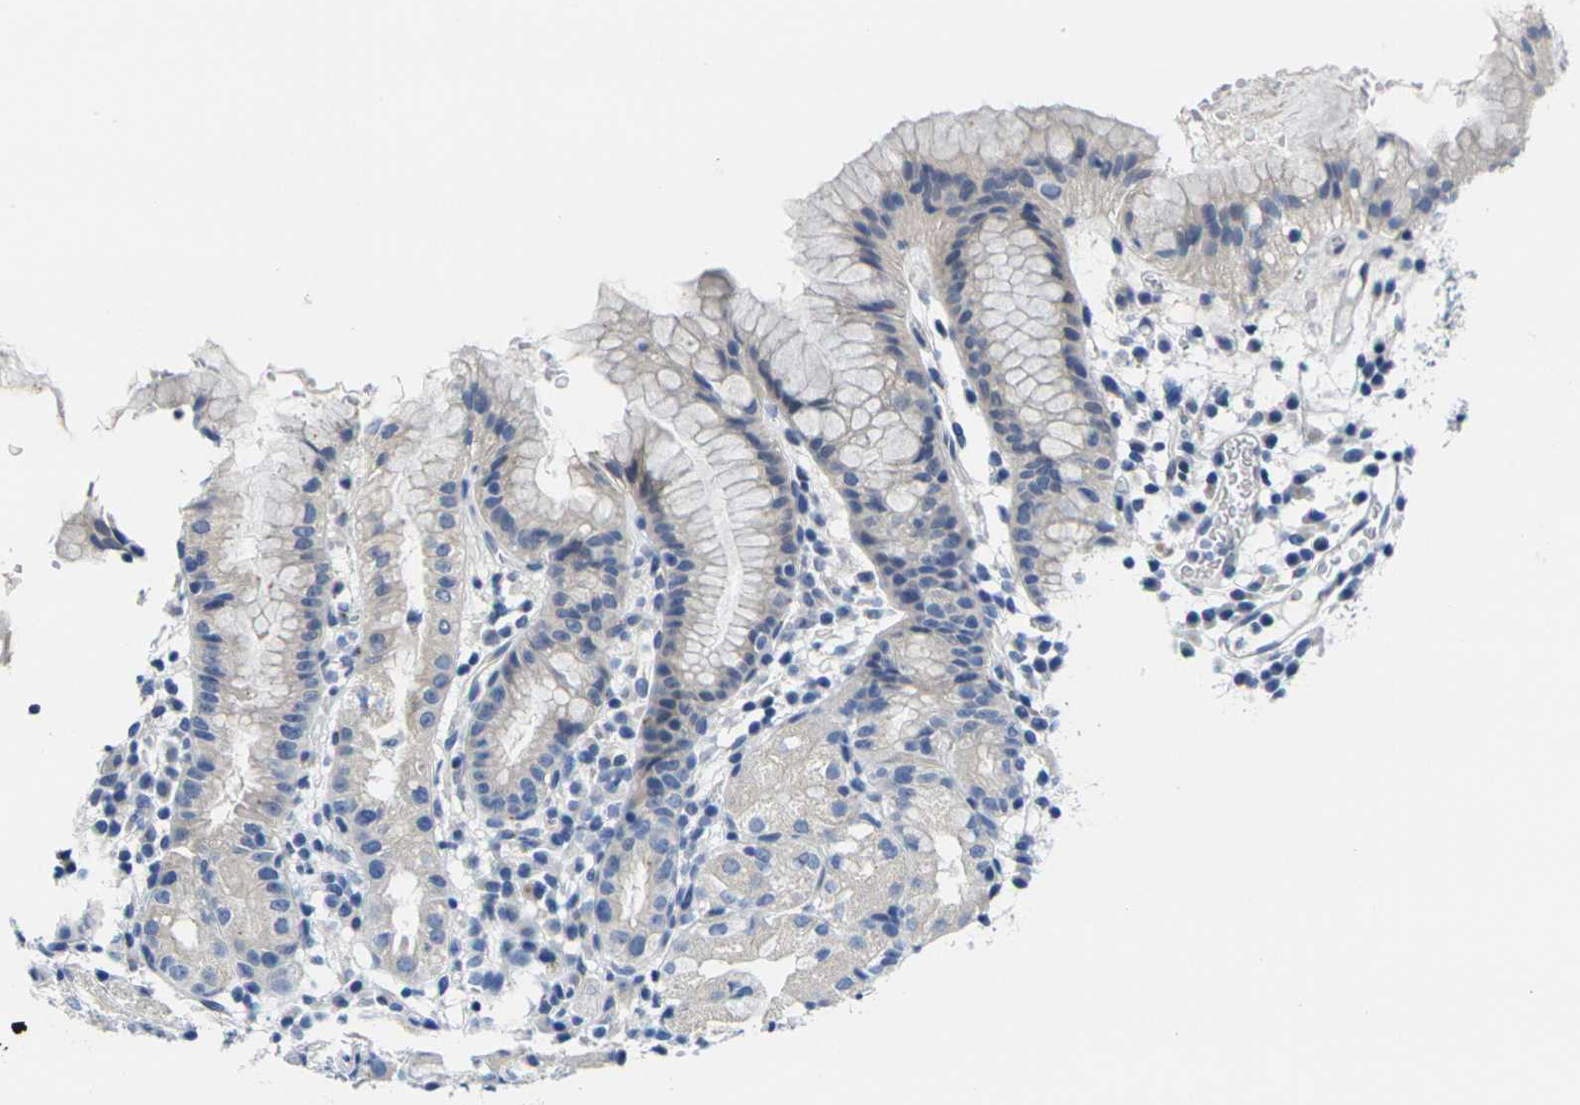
{"staining": {"intensity": "moderate", "quantity": "<25%", "location": "cytoplasmic/membranous"}, "tissue": "stomach", "cell_type": "Glandular cells", "image_type": "normal", "snomed": [{"axis": "morphology", "description": "Normal tissue, NOS"}, {"axis": "topography", "description": "Stomach"}, {"axis": "topography", "description": "Stomach, lower"}], "caption": "Immunohistochemistry histopathology image of normal human stomach stained for a protein (brown), which reveals low levels of moderate cytoplasmic/membranous positivity in about <25% of glandular cells.", "gene": "CRK", "patient": {"sex": "female", "age": 75}}